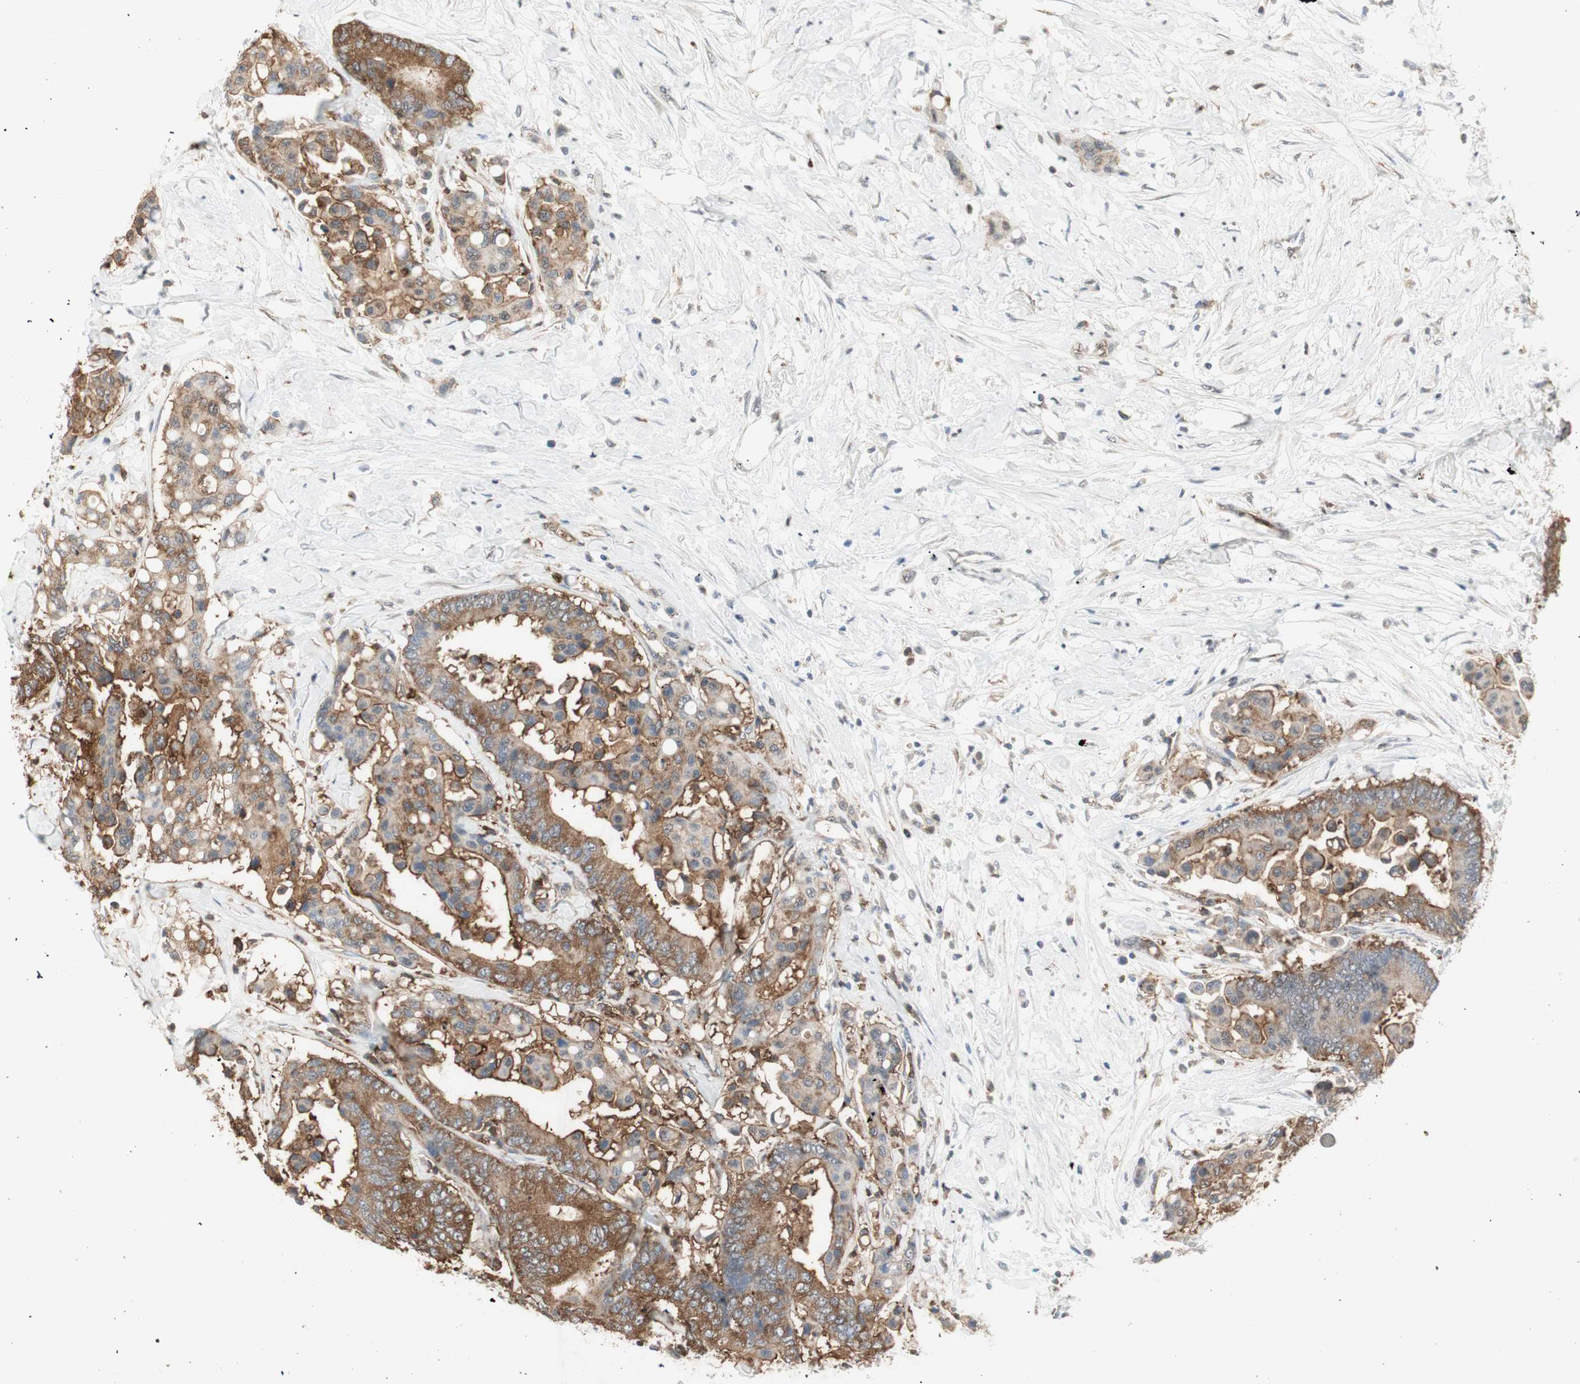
{"staining": {"intensity": "moderate", "quantity": ">75%", "location": "cytoplasmic/membranous"}, "tissue": "colorectal cancer", "cell_type": "Tumor cells", "image_type": "cancer", "snomed": [{"axis": "morphology", "description": "Normal tissue, NOS"}, {"axis": "morphology", "description": "Adenocarcinoma, NOS"}, {"axis": "topography", "description": "Colon"}], "caption": "Protein expression analysis of human adenocarcinoma (colorectal) reveals moderate cytoplasmic/membranous staining in about >75% of tumor cells.", "gene": "MMP3", "patient": {"sex": "male", "age": 82}}